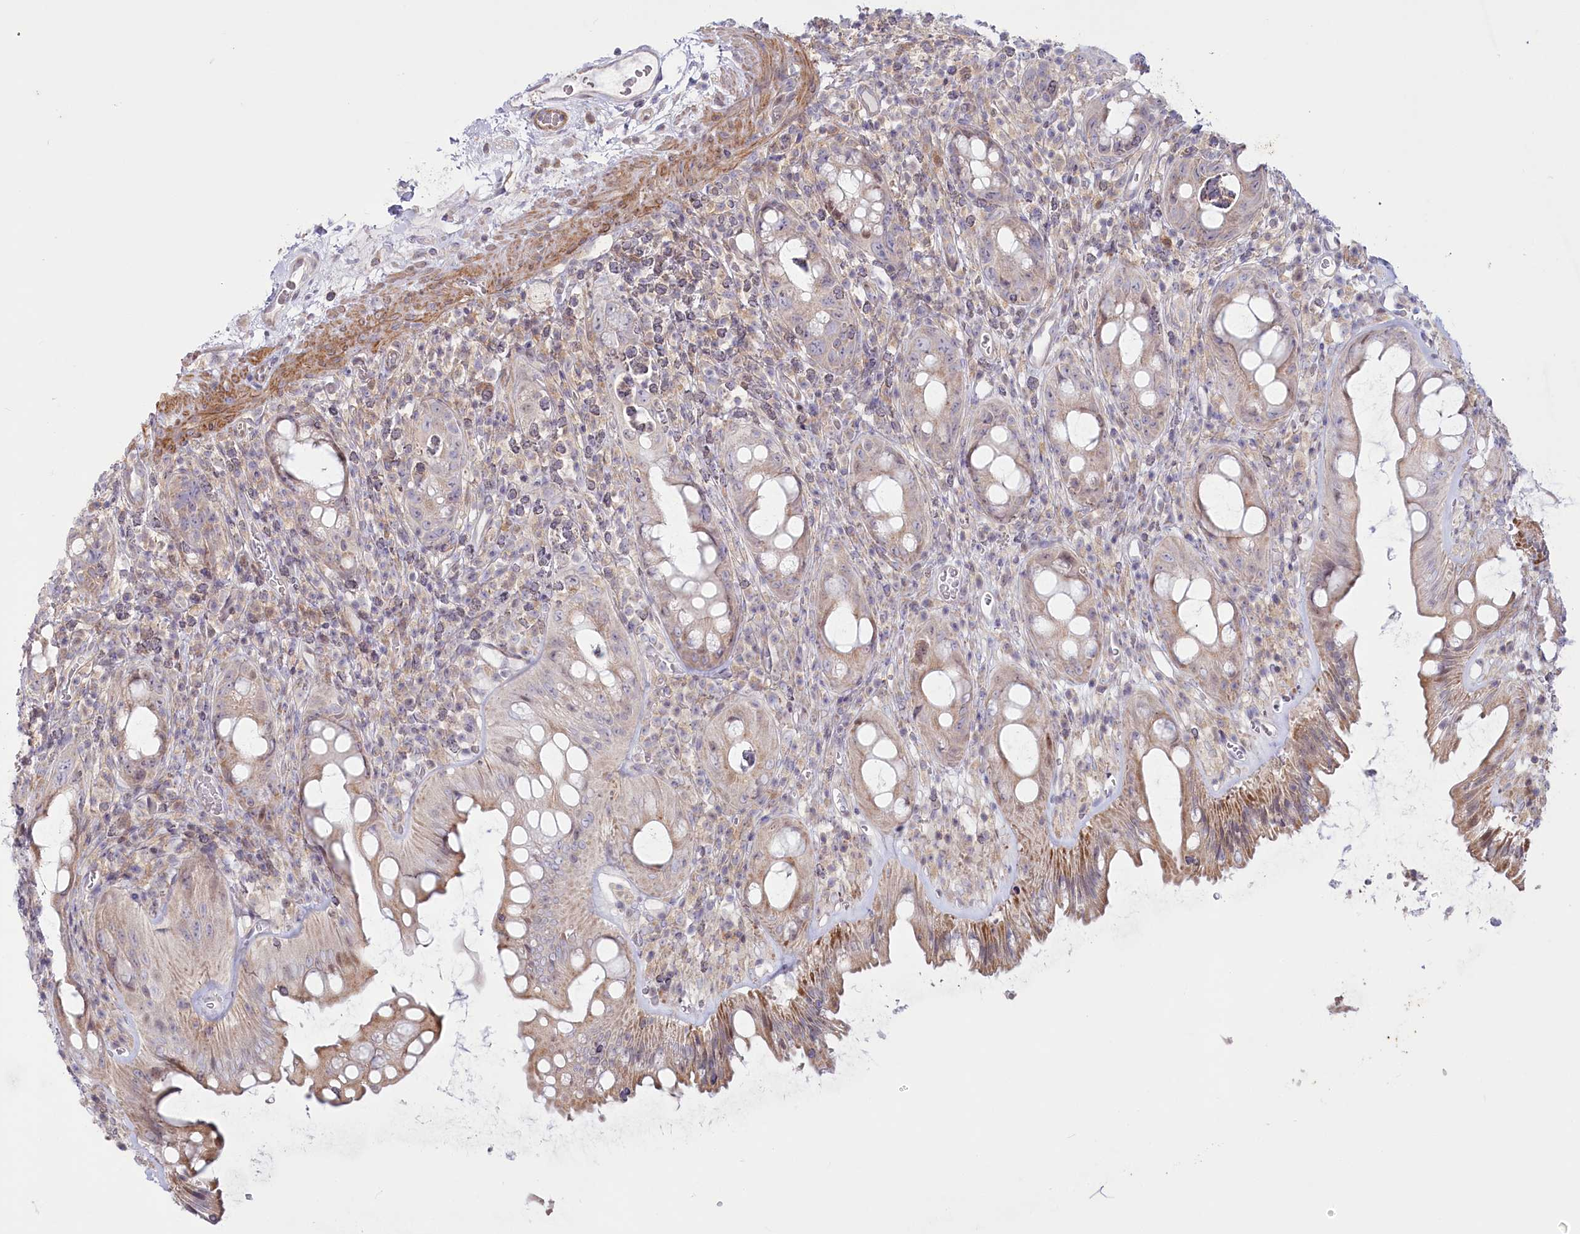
{"staining": {"intensity": "moderate", "quantity": "25%-75%", "location": "cytoplasmic/membranous"}, "tissue": "rectum", "cell_type": "Glandular cells", "image_type": "normal", "snomed": [{"axis": "morphology", "description": "Normal tissue, NOS"}, {"axis": "topography", "description": "Rectum"}], "caption": "The immunohistochemical stain labels moderate cytoplasmic/membranous staining in glandular cells of normal rectum.", "gene": "MTG1", "patient": {"sex": "female", "age": 57}}